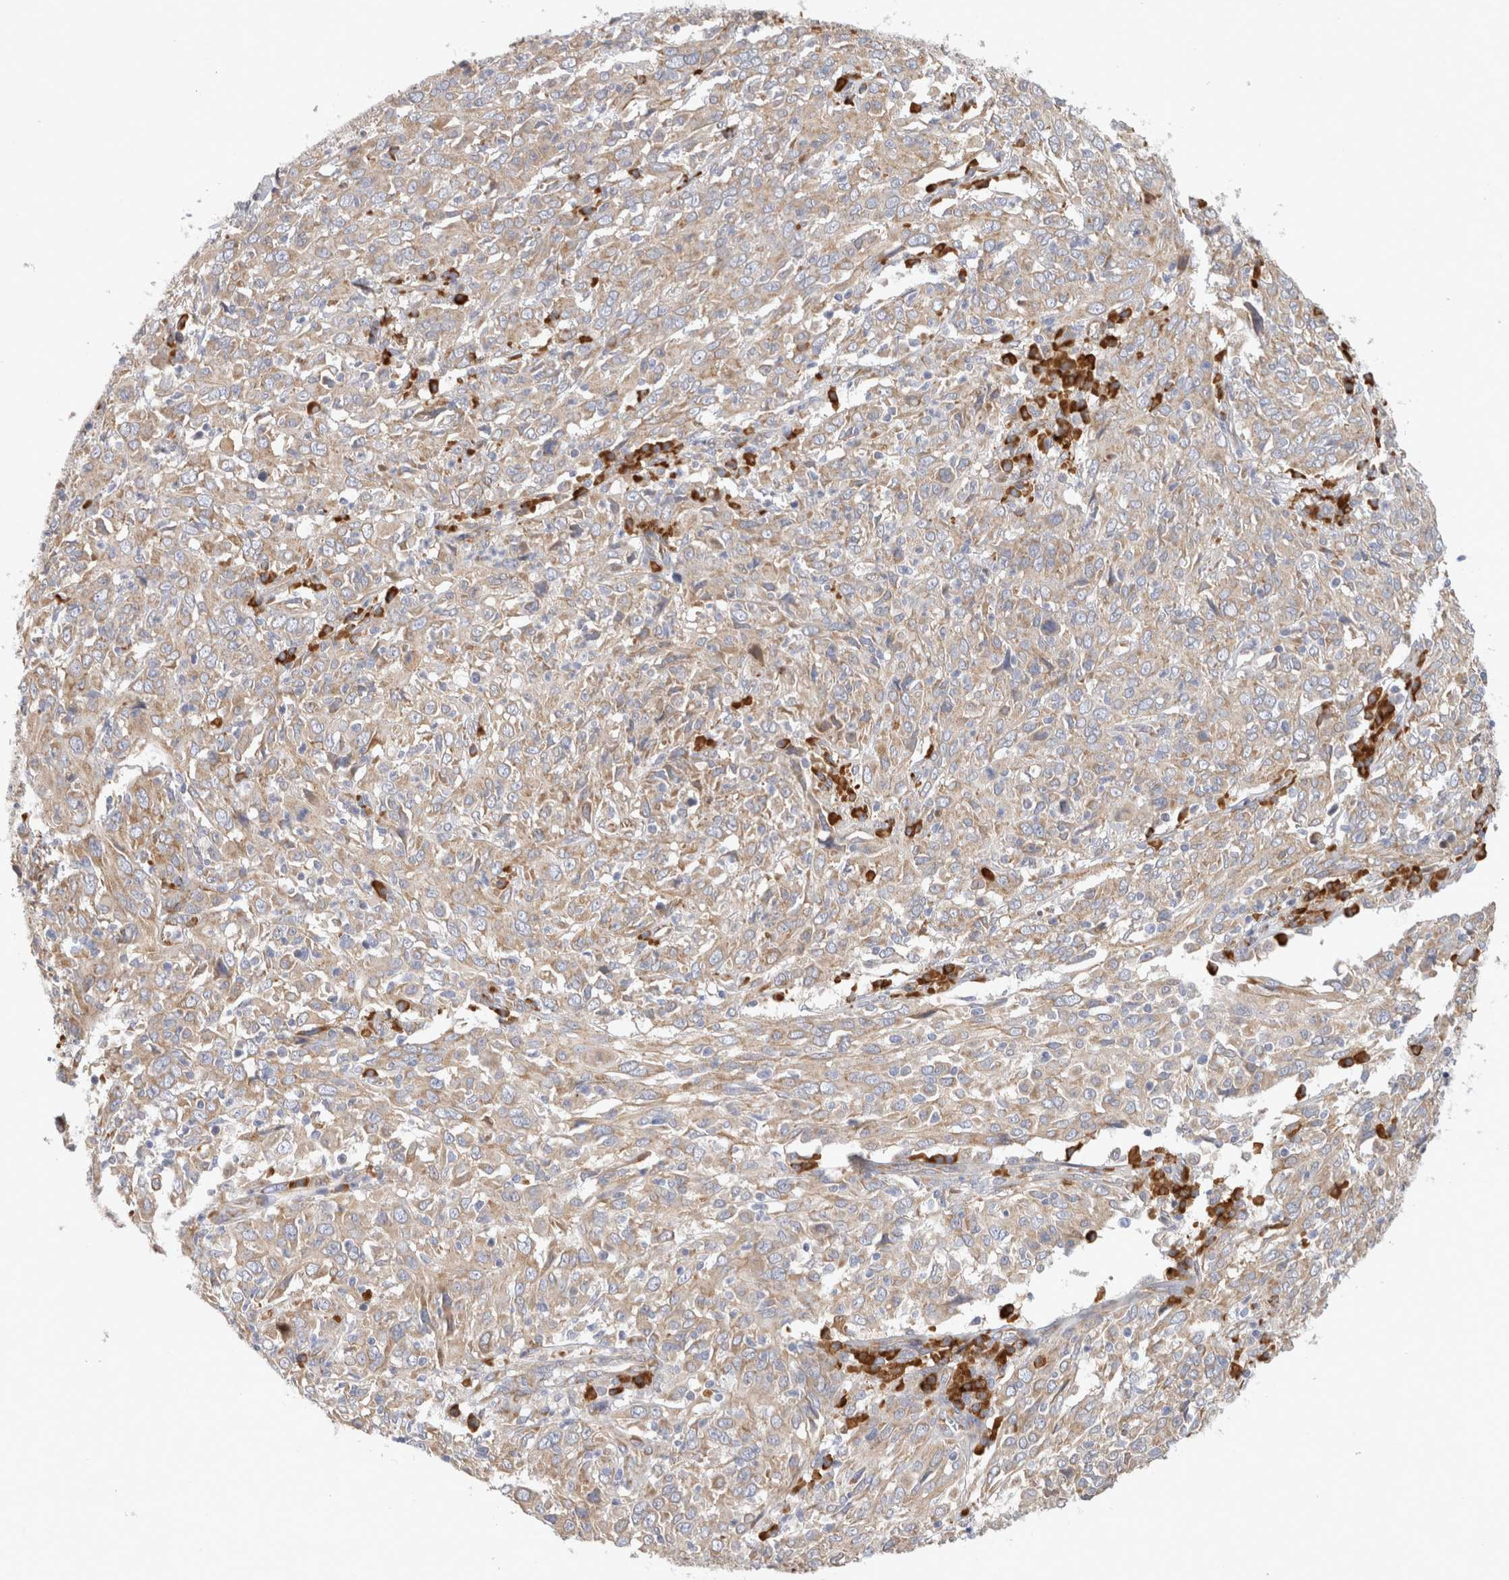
{"staining": {"intensity": "moderate", "quantity": ">75%", "location": "cytoplasmic/membranous"}, "tissue": "cervical cancer", "cell_type": "Tumor cells", "image_type": "cancer", "snomed": [{"axis": "morphology", "description": "Squamous cell carcinoma, NOS"}, {"axis": "topography", "description": "Cervix"}], "caption": "Immunohistochemical staining of human cervical cancer (squamous cell carcinoma) shows moderate cytoplasmic/membranous protein staining in approximately >75% of tumor cells. (Brightfield microscopy of DAB IHC at high magnification).", "gene": "RPN2", "patient": {"sex": "female", "age": 46}}